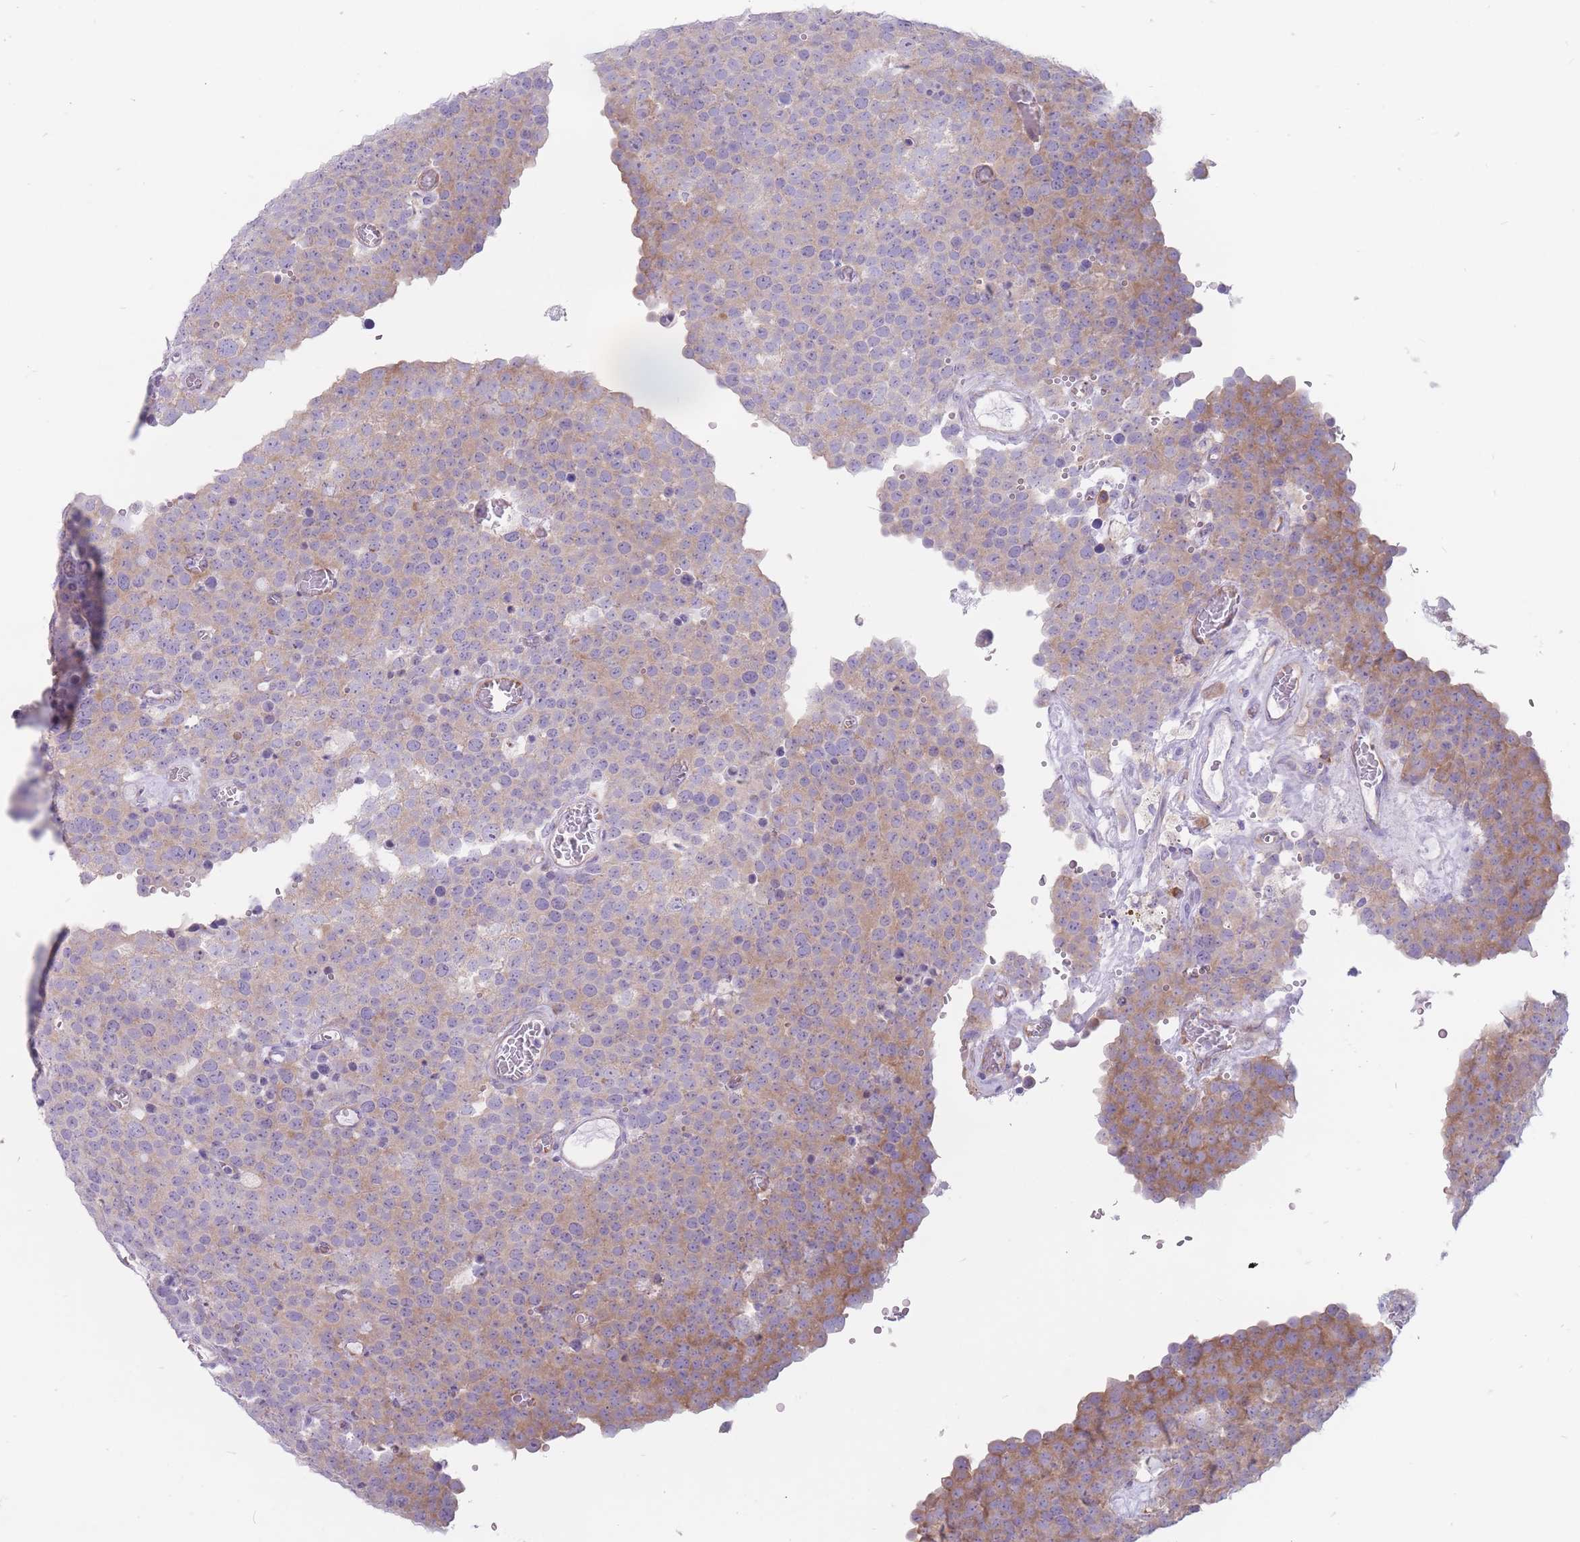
{"staining": {"intensity": "weak", "quantity": ">75%", "location": "cytoplasmic/membranous"}, "tissue": "testis cancer", "cell_type": "Tumor cells", "image_type": "cancer", "snomed": [{"axis": "morphology", "description": "Normal tissue, NOS"}, {"axis": "morphology", "description": "Seminoma, NOS"}, {"axis": "topography", "description": "Testis"}], "caption": "Weak cytoplasmic/membranous expression is identified in approximately >75% of tumor cells in testis seminoma. Immunohistochemistry stains the protein of interest in brown and the nuclei are stained blue.", "gene": "RPL18", "patient": {"sex": "male", "age": 71}}